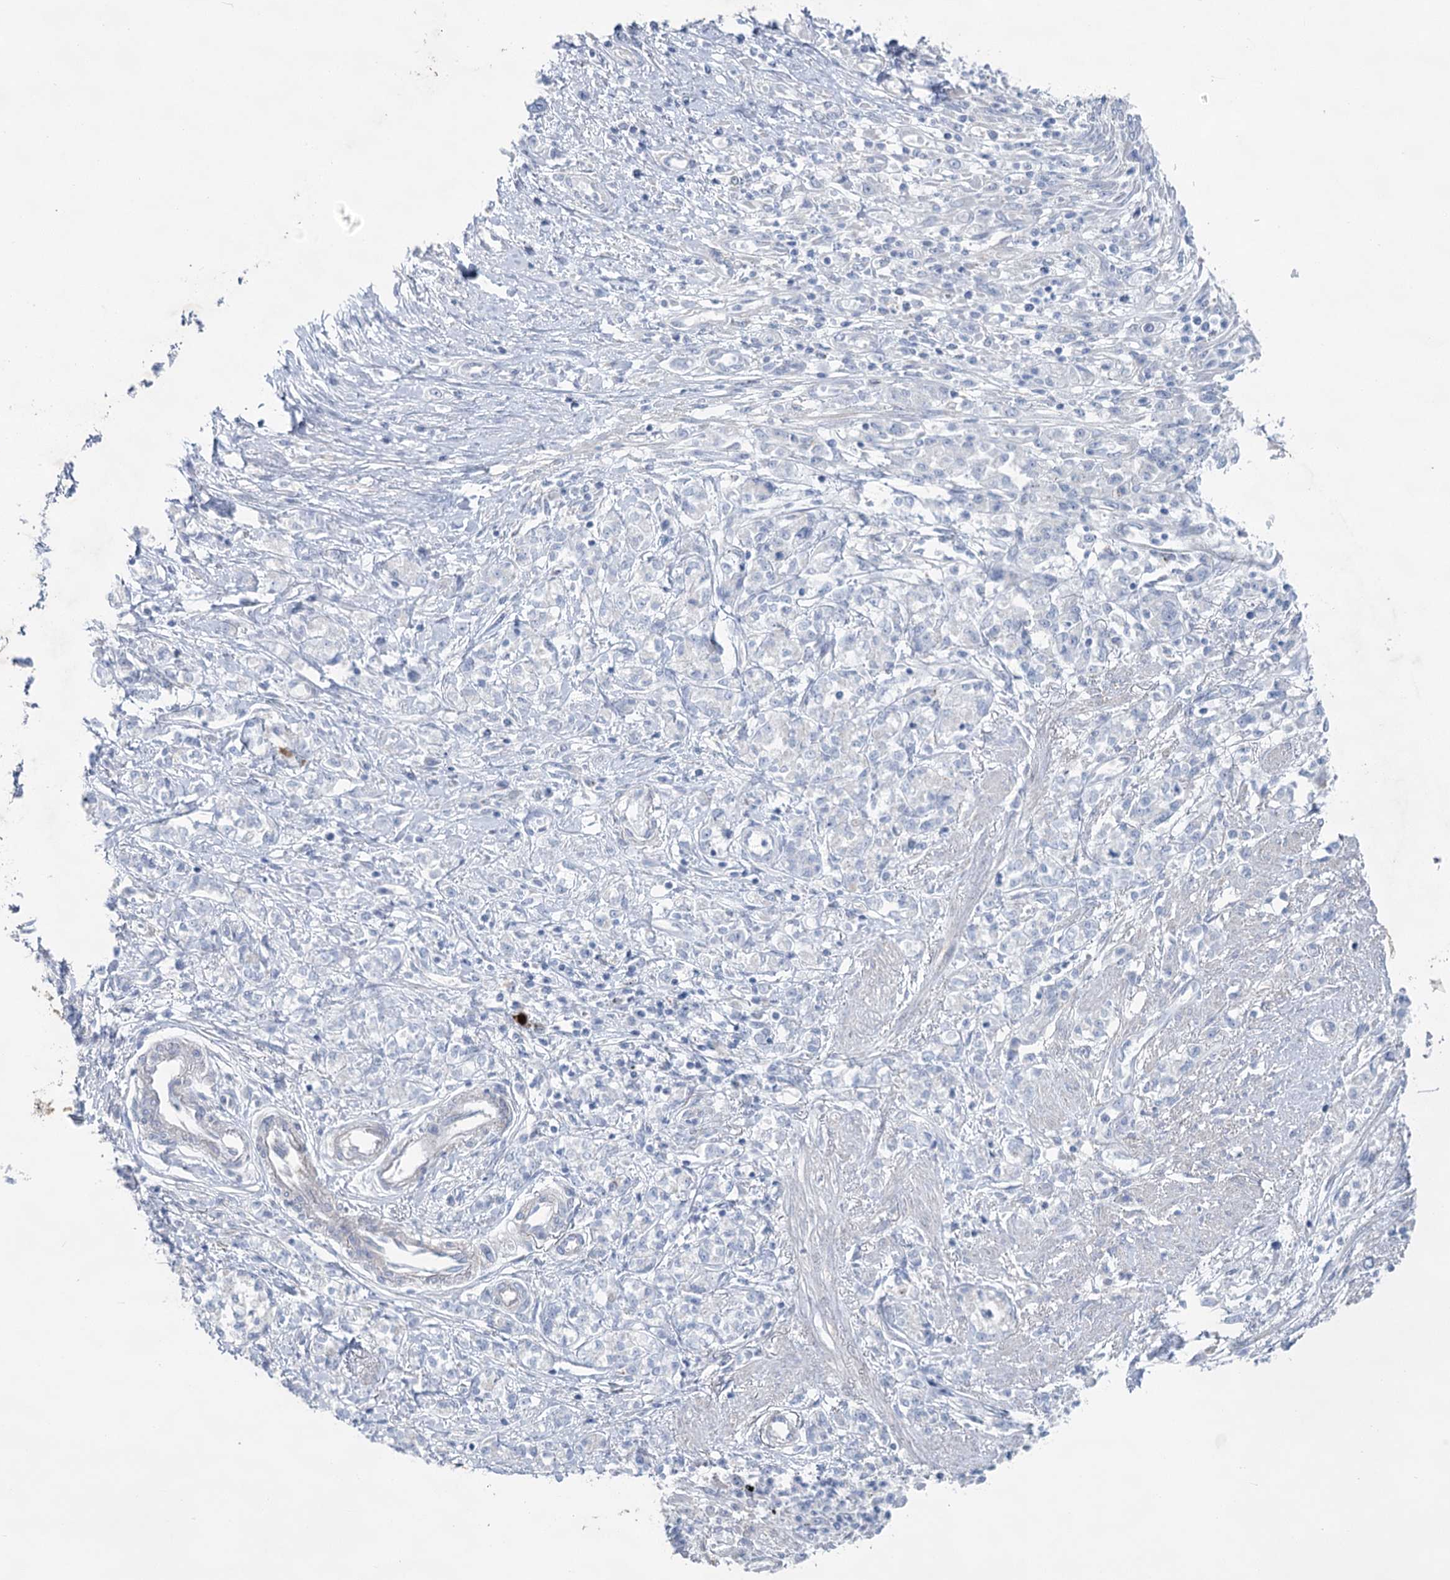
{"staining": {"intensity": "negative", "quantity": "none", "location": "none"}, "tissue": "stomach cancer", "cell_type": "Tumor cells", "image_type": "cancer", "snomed": [{"axis": "morphology", "description": "Adenocarcinoma, NOS"}, {"axis": "topography", "description": "Stomach"}], "caption": "Tumor cells are negative for brown protein staining in stomach adenocarcinoma.", "gene": "CCDC88A", "patient": {"sex": "female", "age": 76}}